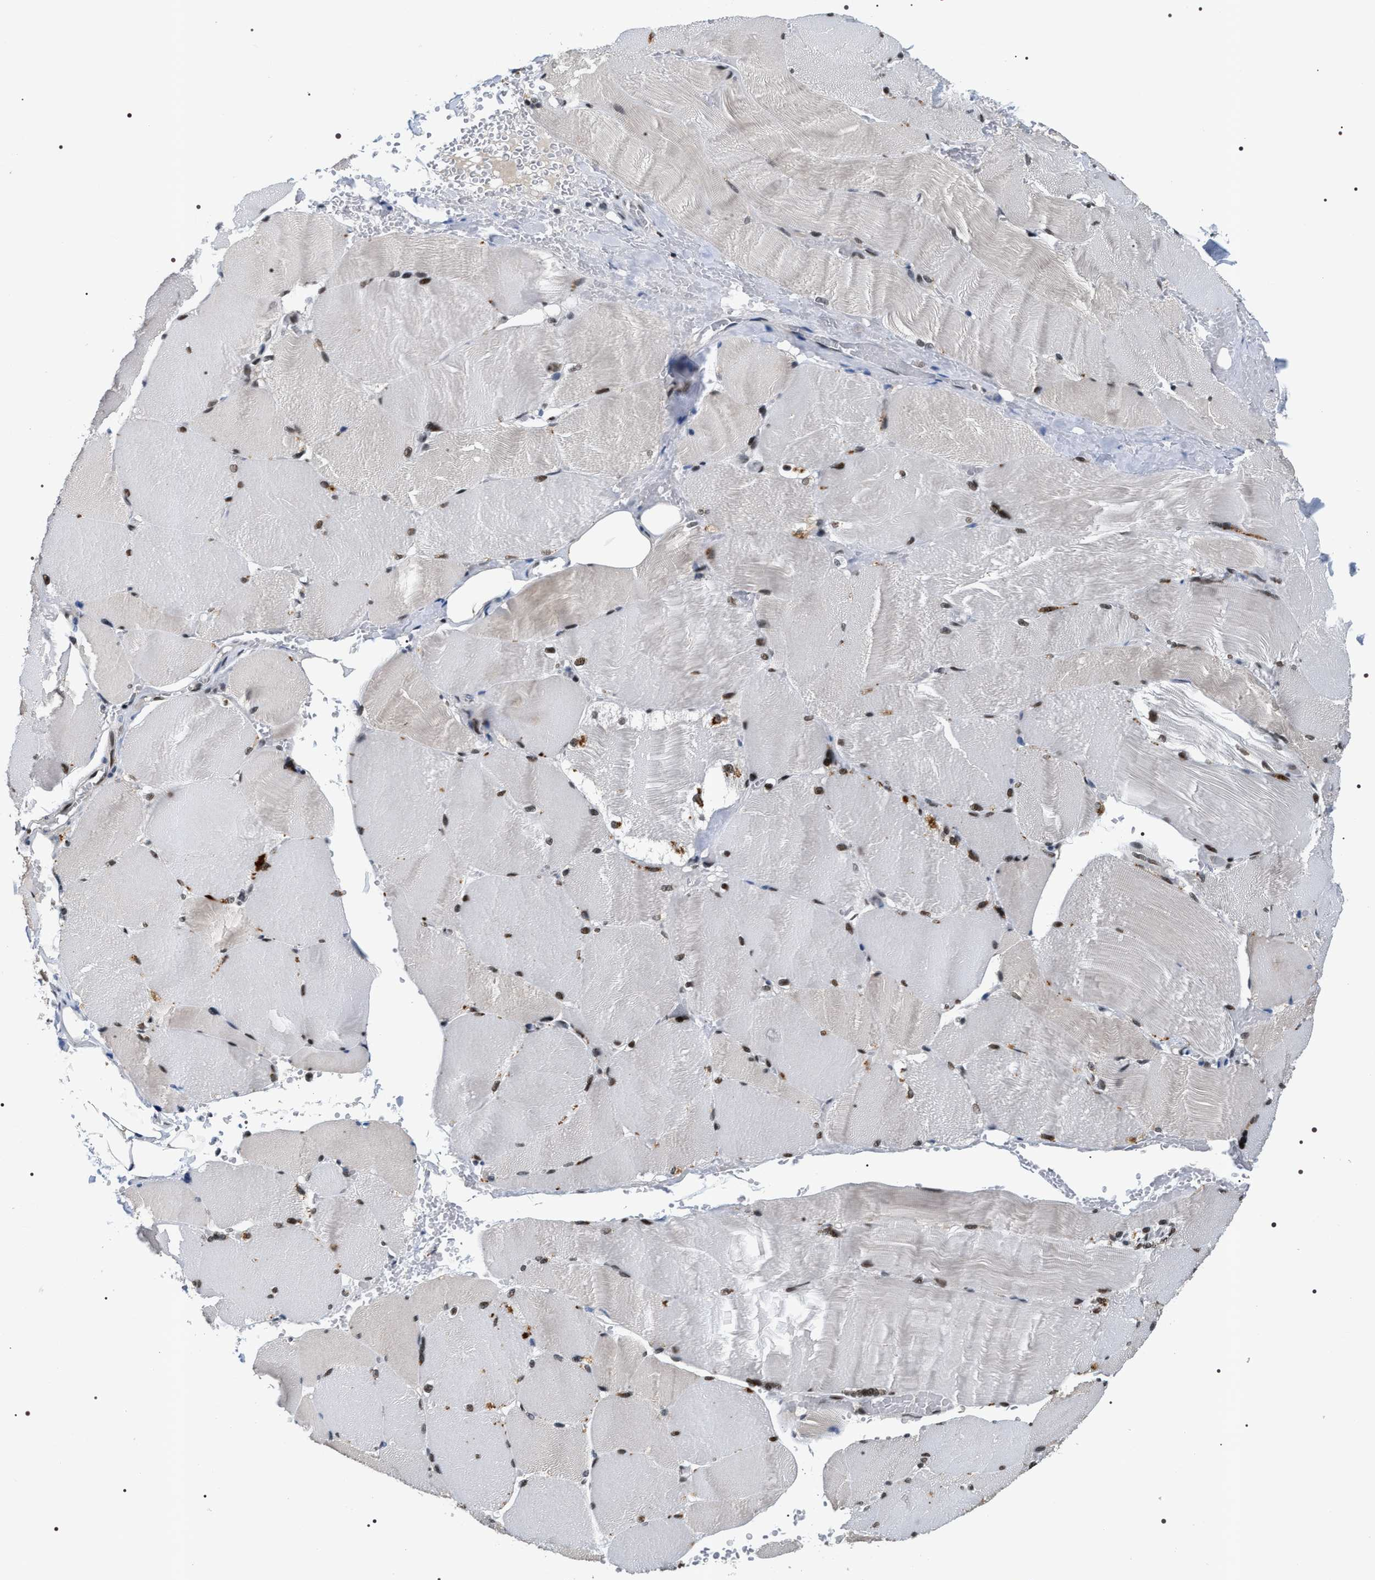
{"staining": {"intensity": "moderate", "quantity": "25%-75%", "location": "nuclear"}, "tissue": "skeletal muscle", "cell_type": "Myocytes", "image_type": "normal", "snomed": [{"axis": "morphology", "description": "Normal tissue, NOS"}, {"axis": "topography", "description": "Skin"}, {"axis": "topography", "description": "Skeletal muscle"}], "caption": "Myocytes exhibit medium levels of moderate nuclear expression in approximately 25%-75% of cells in unremarkable human skeletal muscle. The protein of interest is shown in brown color, while the nuclei are stained blue.", "gene": "C7orf25", "patient": {"sex": "male", "age": 83}}